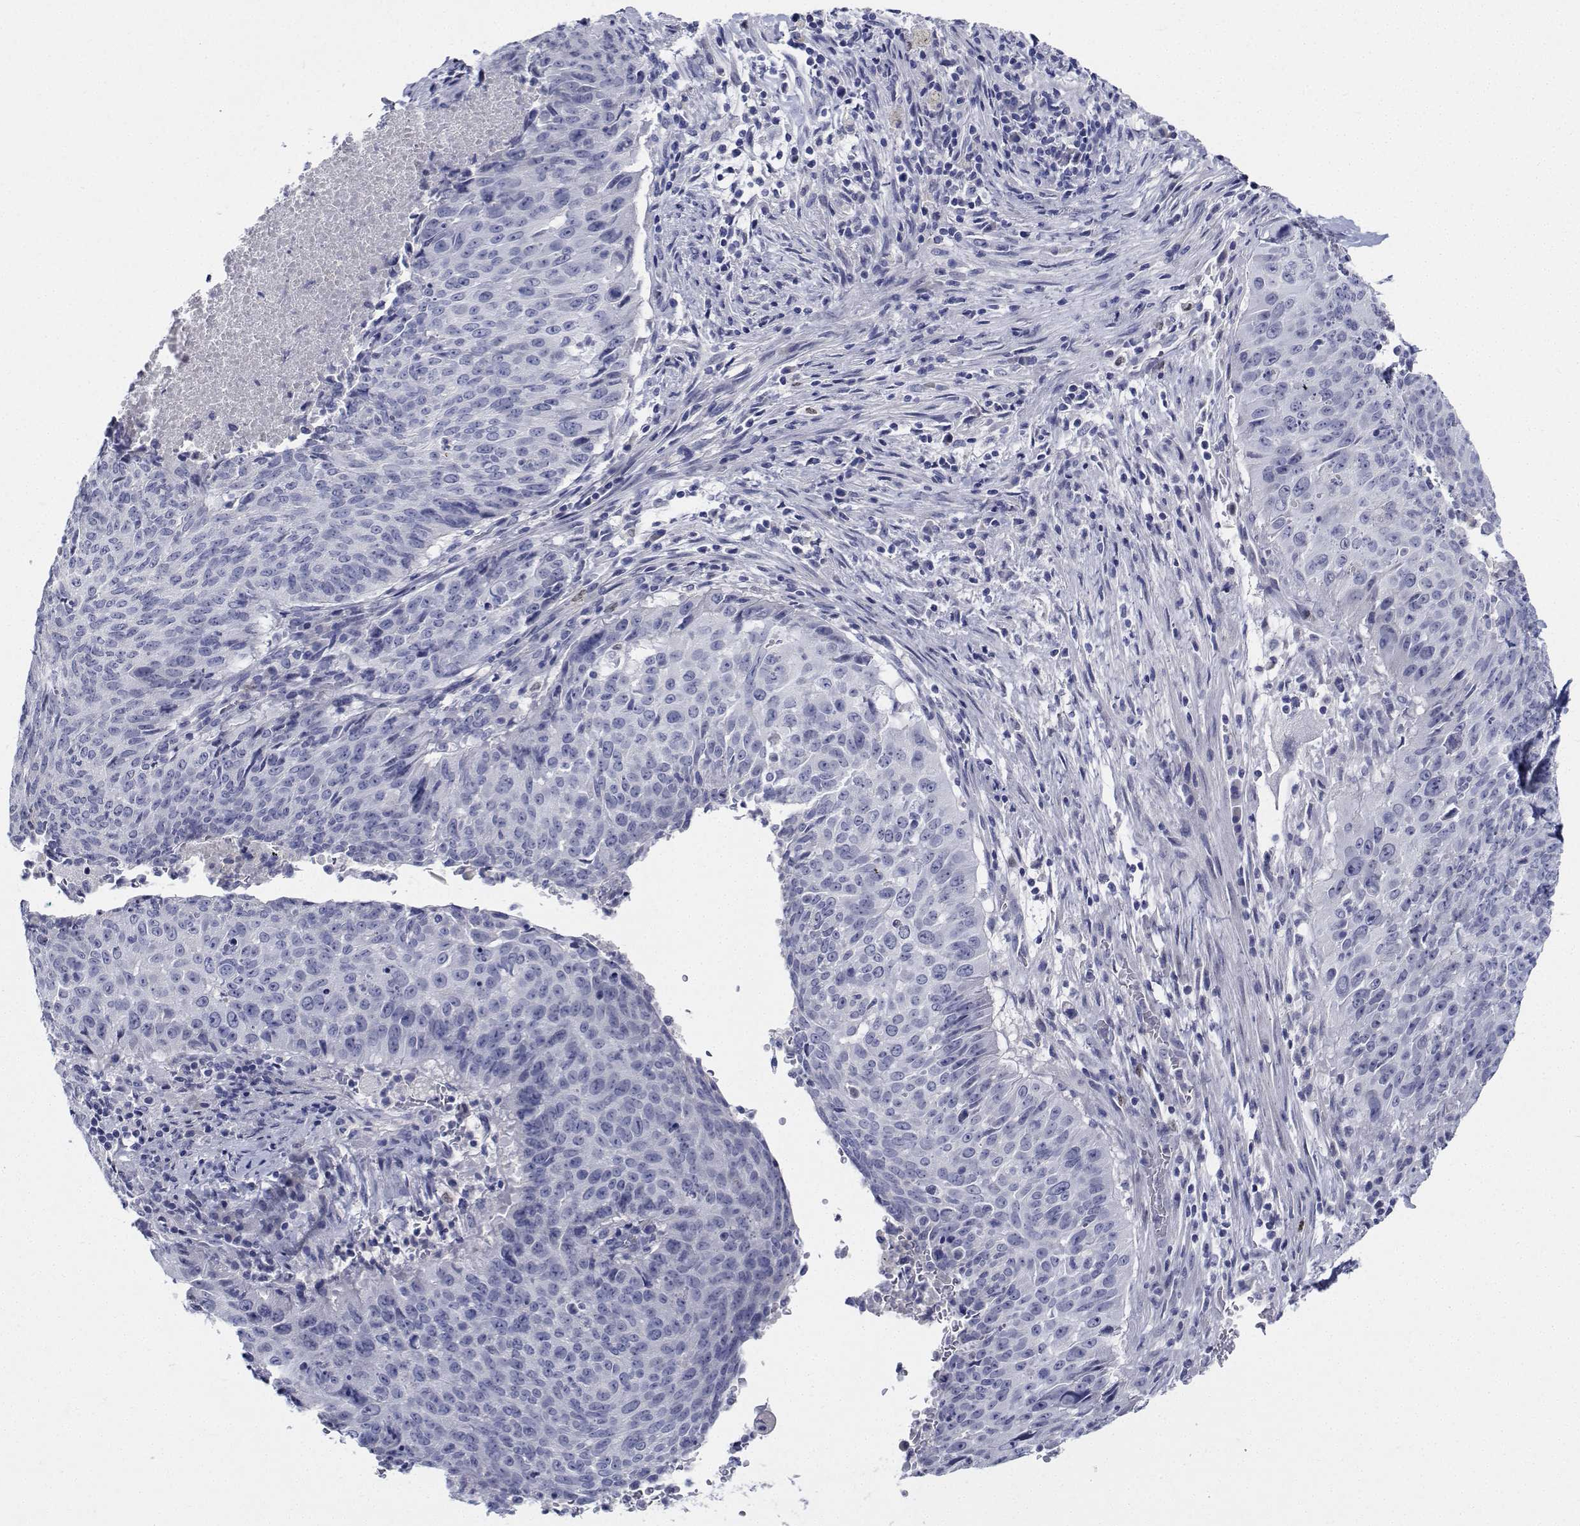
{"staining": {"intensity": "negative", "quantity": "none", "location": "none"}, "tissue": "lung cancer", "cell_type": "Tumor cells", "image_type": "cancer", "snomed": [{"axis": "morphology", "description": "Normal tissue, NOS"}, {"axis": "morphology", "description": "Squamous cell carcinoma, NOS"}, {"axis": "topography", "description": "Bronchus"}, {"axis": "topography", "description": "Lung"}], "caption": "Tumor cells are negative for brown protein staining in lung cancer.", "gene": "PLXNA4", "patient": {"sex": "male", "age": 64}}